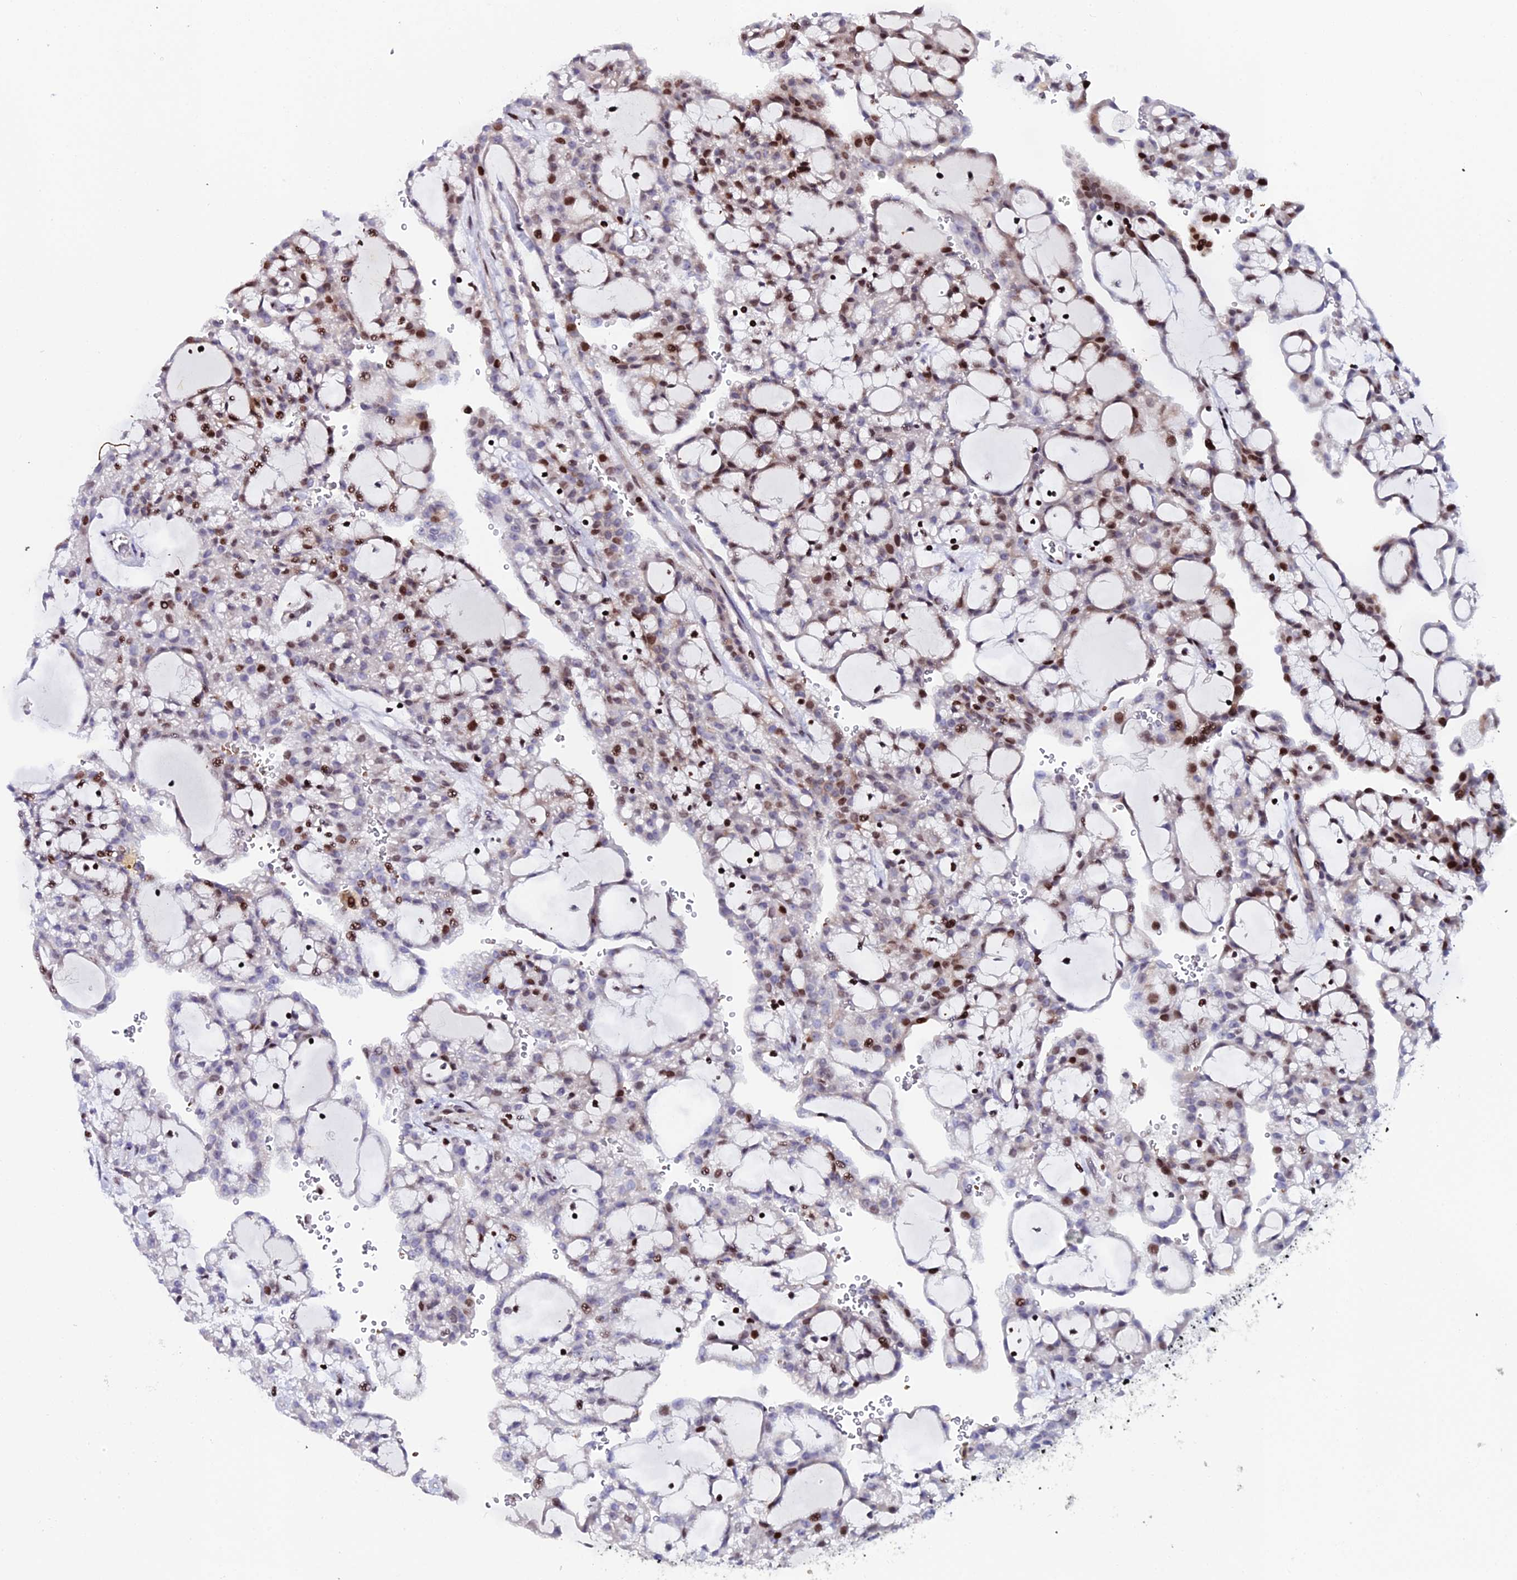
{"staining": {"intensity": "moderate", "quantity": ">75%", "location": "nuclear"}, "tissue": "renal cancer", "cell_type": "Tumor cells", "image_type": "cancer", "snomed": [{"axis": "morphology", "description": "Adenocarcinoma, NOS"}, {"axis": "topography", "description": "Kidney"}], "caption": "Moderate nuclear protein expression is present in approximately >75% of tumor cells in adenocarcinoma (renal). The staining is performed using DAB brown chromogen to label protein expression. The nuclei are counter-stained blue using hematoxylin.", "gene": "MYNN", "patient": {"sex": "male", "age": 63}}